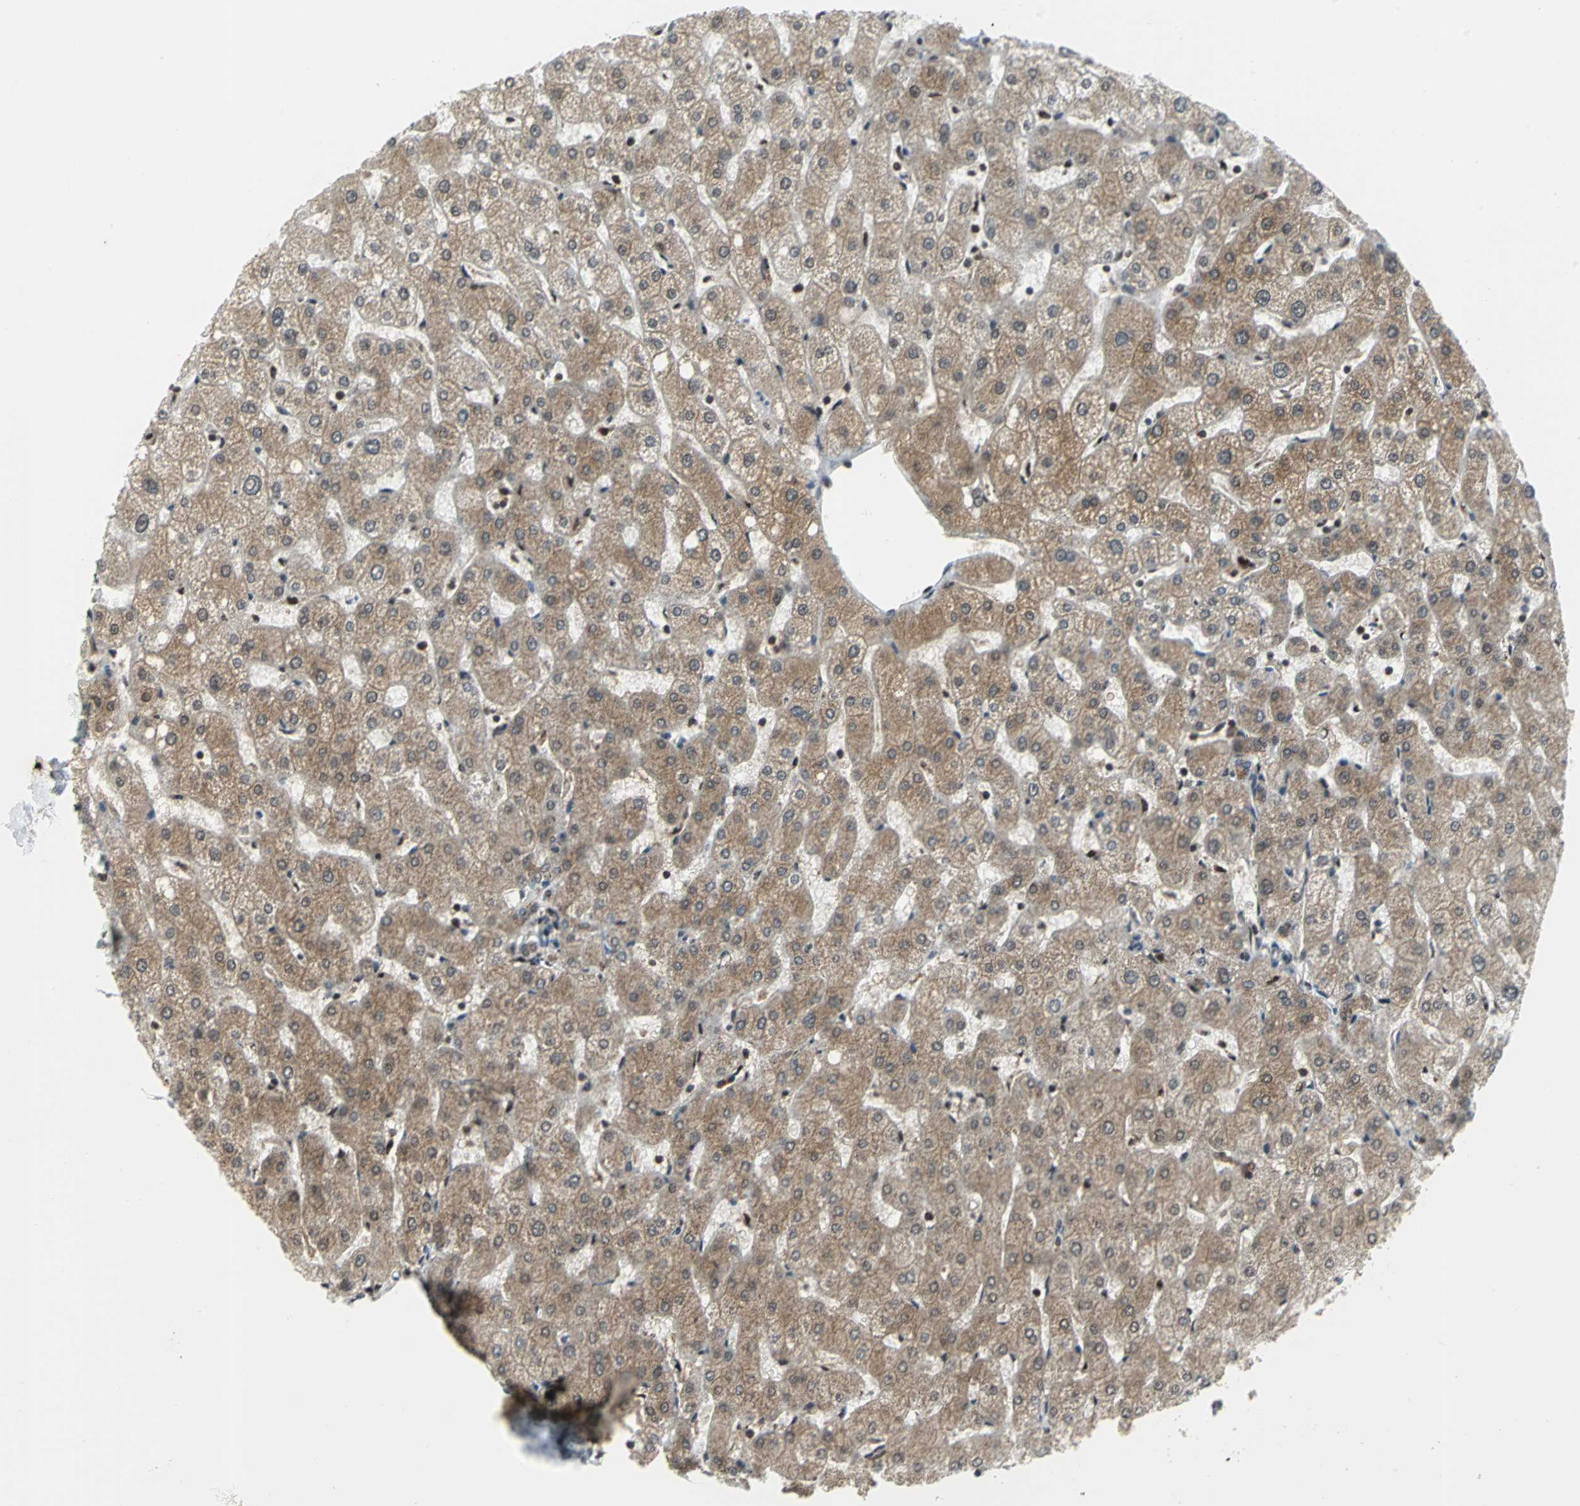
{"staining": {"intensity": "weak", "quantity": ">75%", "location": "cytoplasmic/membranous"}, "tissue": "liver", "cell_type": "Cholangiocytes", "image_type": "normal", "snomed": [{"axis": "morphology", "description": "Normal tissue, NOS"}, {"axis": "topography", "description": "Liver"}], "caption": "A photomicrograph of liver stained for a protein exhibits weak cytoplasmic/membranous brown staining in cholangiocytes. The staining was performed using DAB (3,3'-diaminobenzidine) to visualize the protein expression in brown, while the nuclei were stained in blue with hematoxylin (Magnification: 20x).", "gene": "PSMA4", "patient": {"sex": "male", "age": 67}}